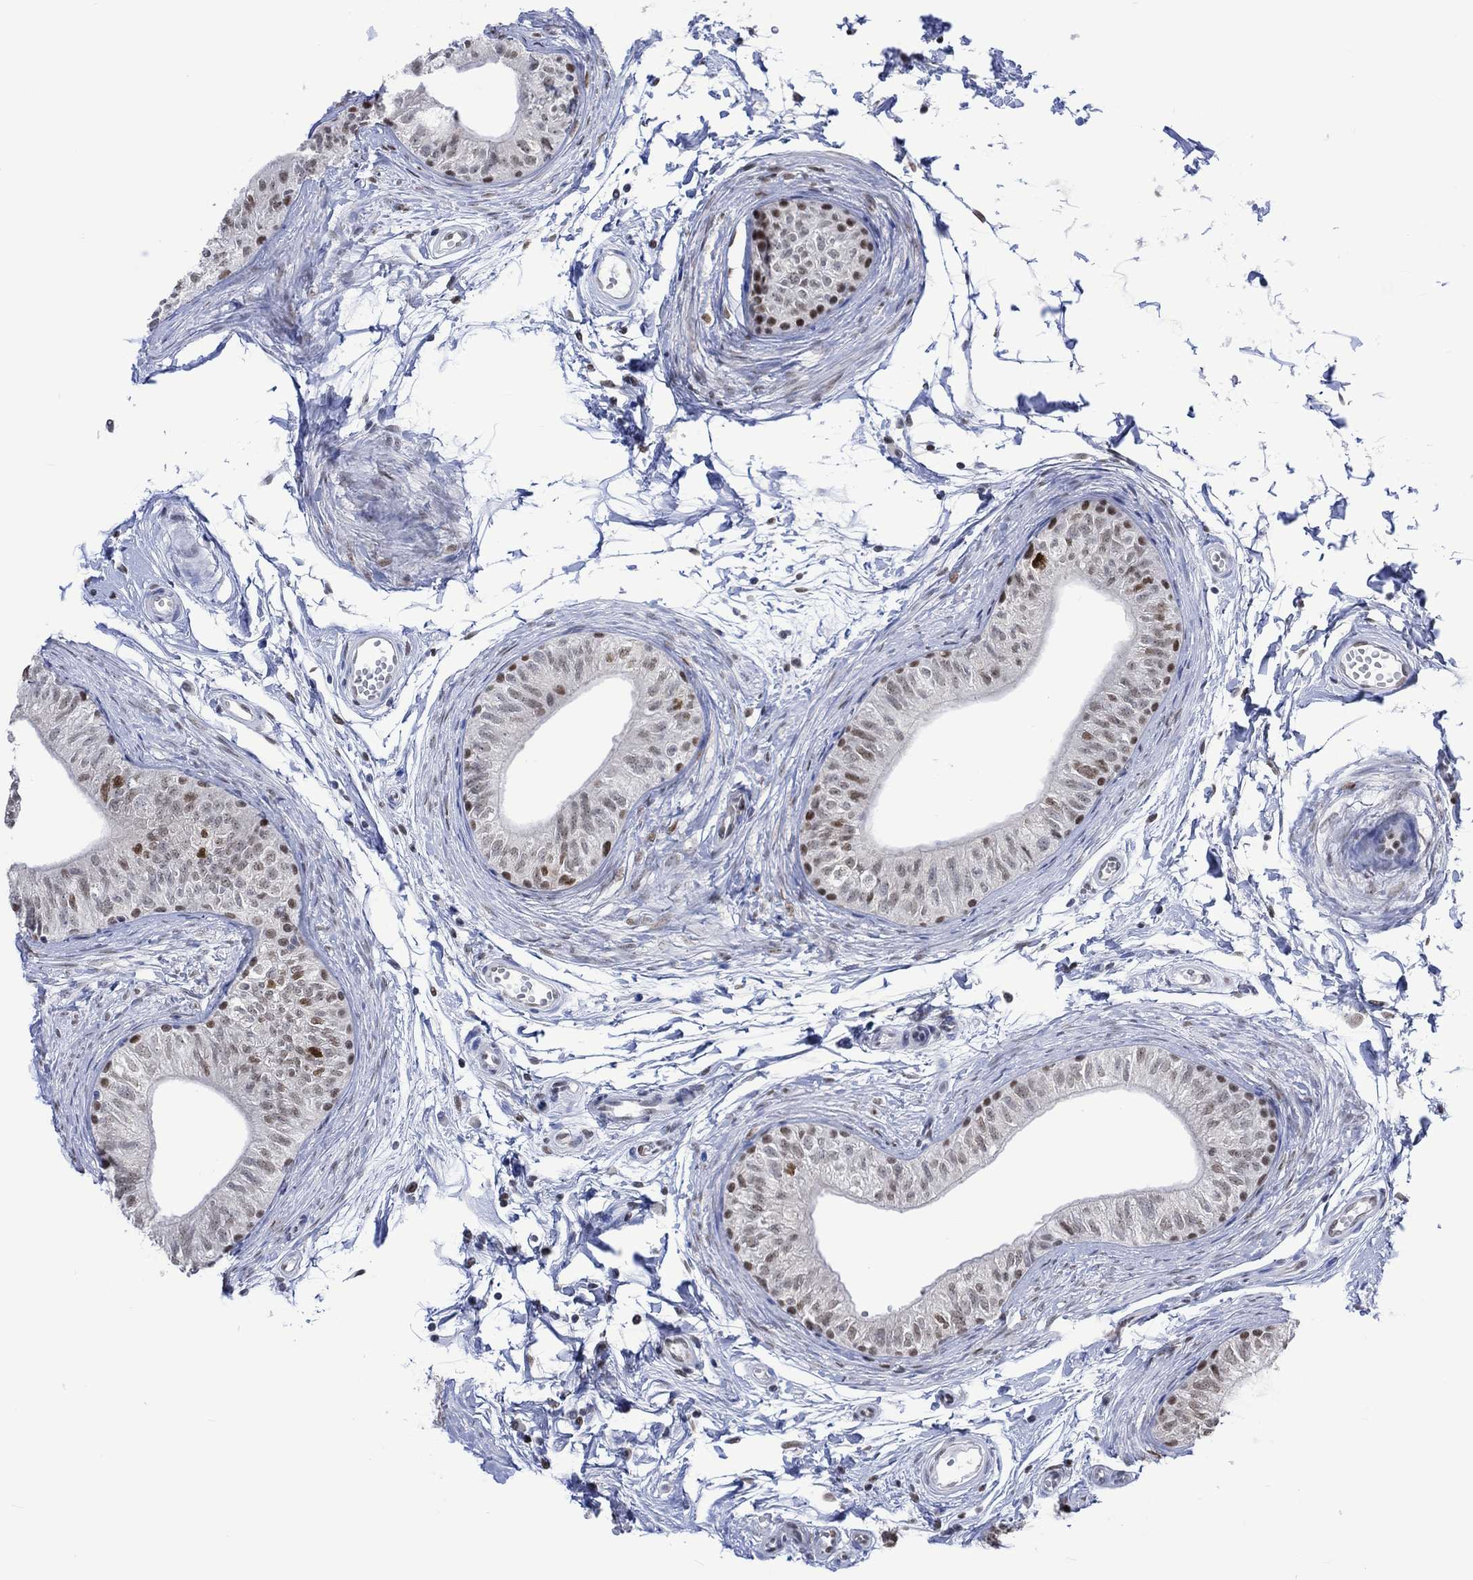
{"staining": {"intensity": "strong", "quantity": "<25%", "location": "nuclear"}, "tissue": "epididymis", "cell_type": "Glandular cells", "image_type": "normal", "snomed": [{"axis": "morphology", "description": "Normal tissue, NOS"}, {"axis": "topography", "description": "Epididymis"}], "caption": "High-magnification brightfield microscopy of normal epididymis stained with DAB (brown) and counterstained with hematoxylin (blue). glandular cells exhibit strong nuclear staining is present in approximately<25% of cells.", "gene": "RAD54L2", "patient": {"sex": "male", "age": 22}}